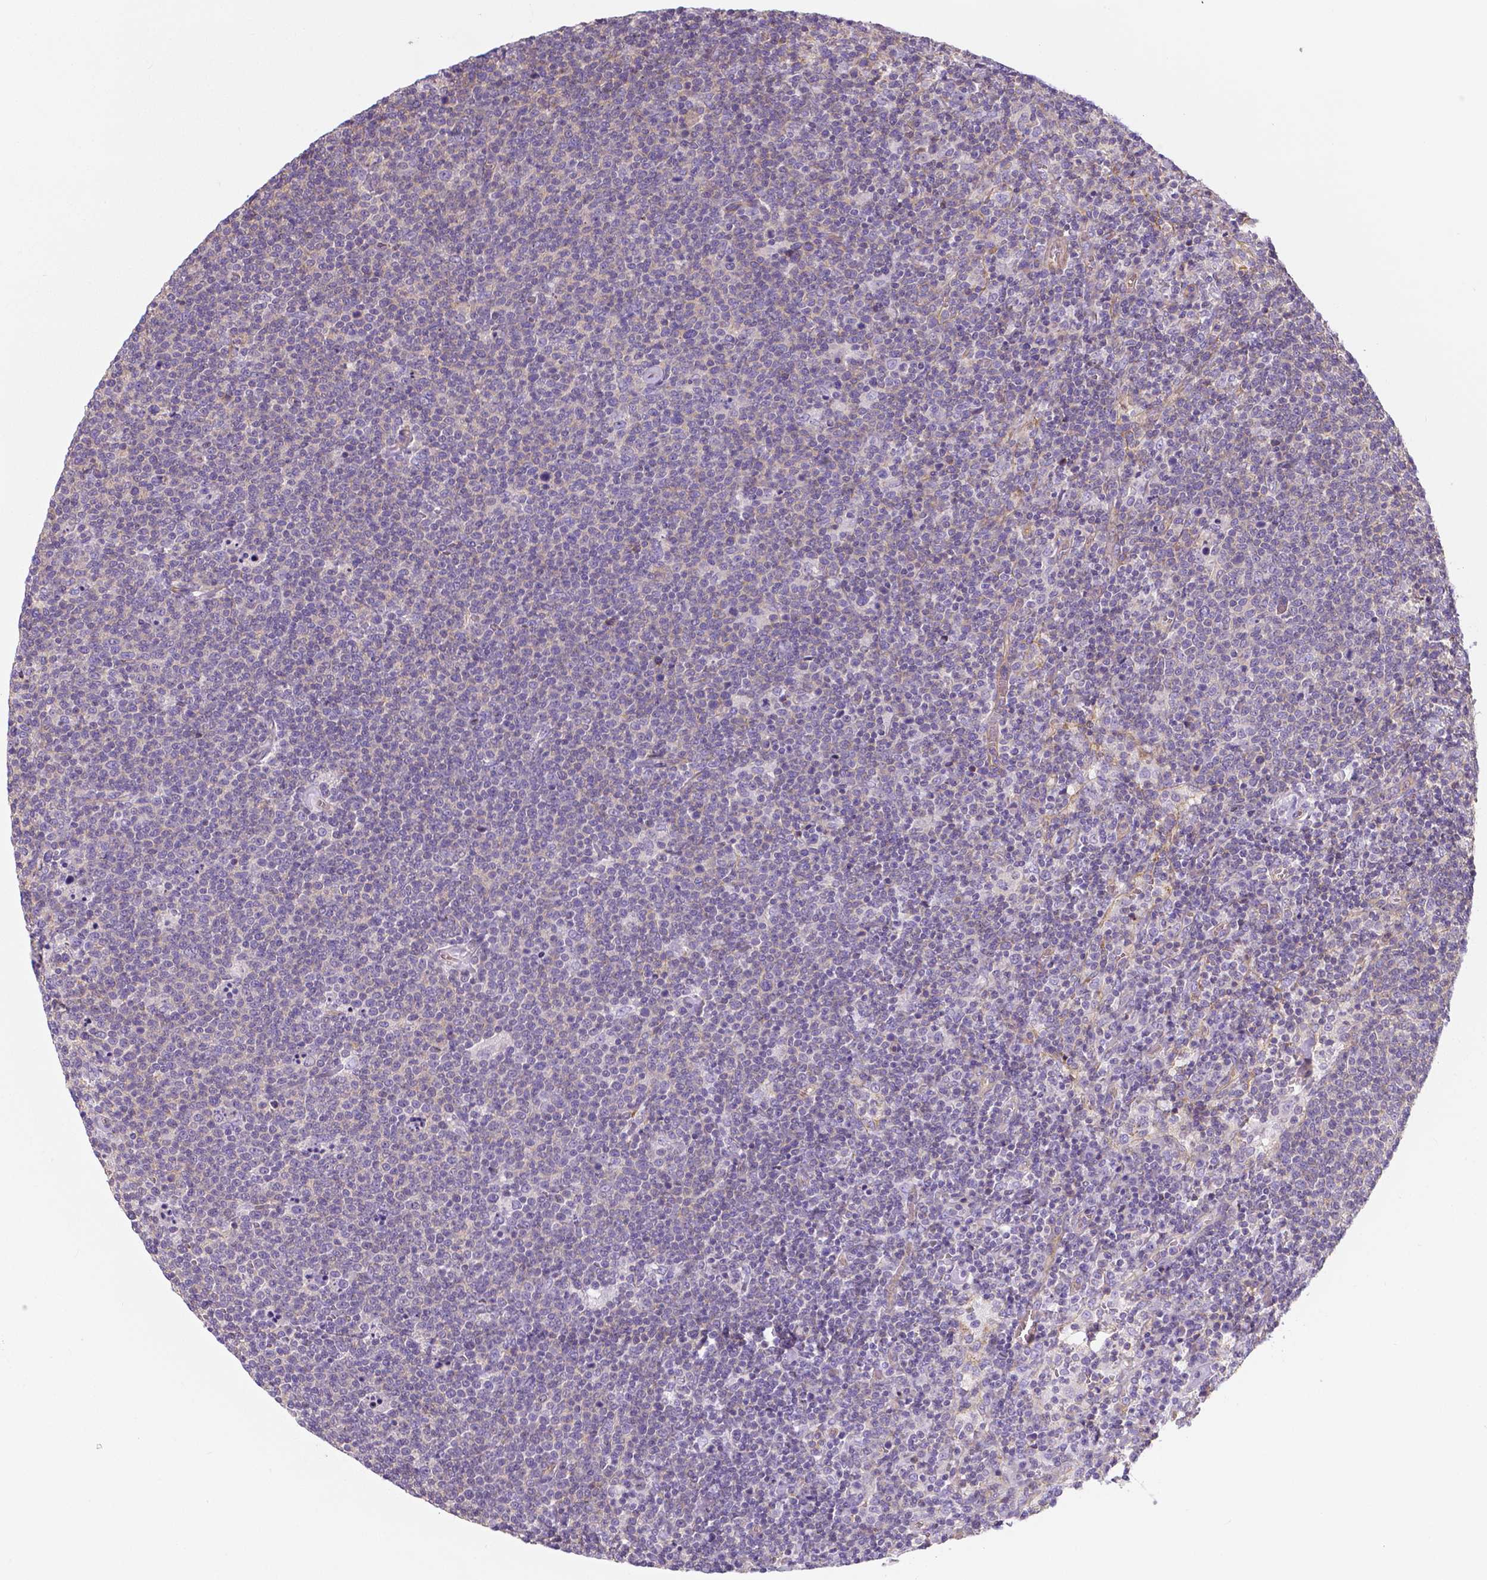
{"staining": {"intensity": "negative", "quantity": "none", "location": "none"}, "tissue": "lymphoma", "cell_type": "Tumor cells", "image_type": "cancer", "snomed": [{"axis": "morphology", "description": "Malignant lymphoma, non-Hodgkin's type, High grade"}, {"axis": "topography", "description": "Lymph node"}], "caption": "This is an IHC image of human lymphoma. There is no staining in tumor cells.", "gene": "CRMP1", "patient": {"sex": "male", "age": 61}}